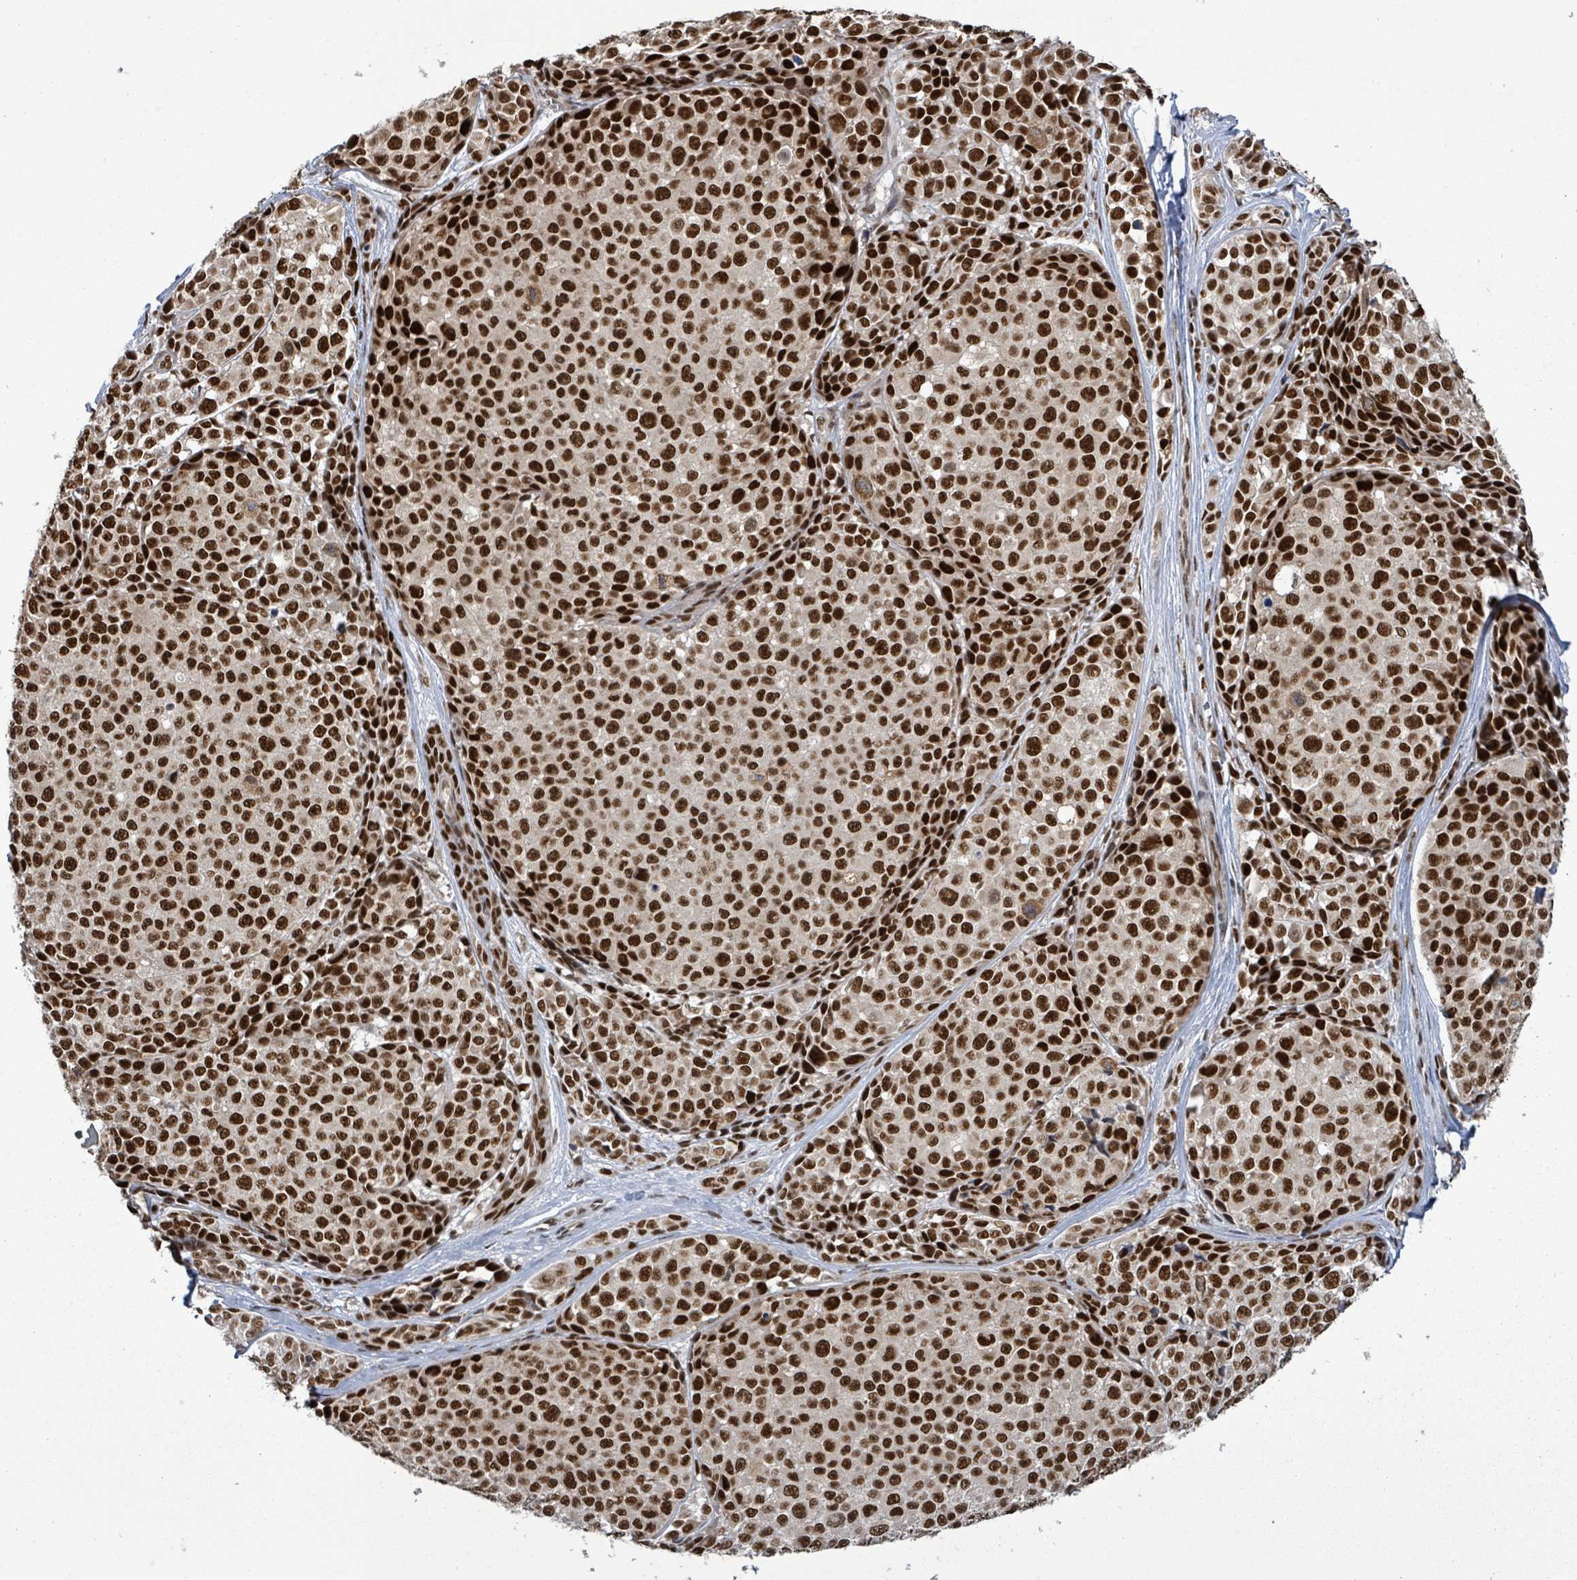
{"staining": {"intensity": "strong", "quantity": ">75%", "location": "nuclear"}, "tissue": "melanoma", "cell_type": "Tumor cells", "image_type": "cancer", "snomed": [{"axis": "morphology", "description": "Malignant melanoma, NOS"}, {"axis": "topography", "description": "Skin"}], "caption": "Protein staining of malignant melanoma tissue reveals strong nuclear positivity in approximately >75% of tumor cells.", "gene": "PATZ1", "patient": {"sex": "female", "age": 35}}